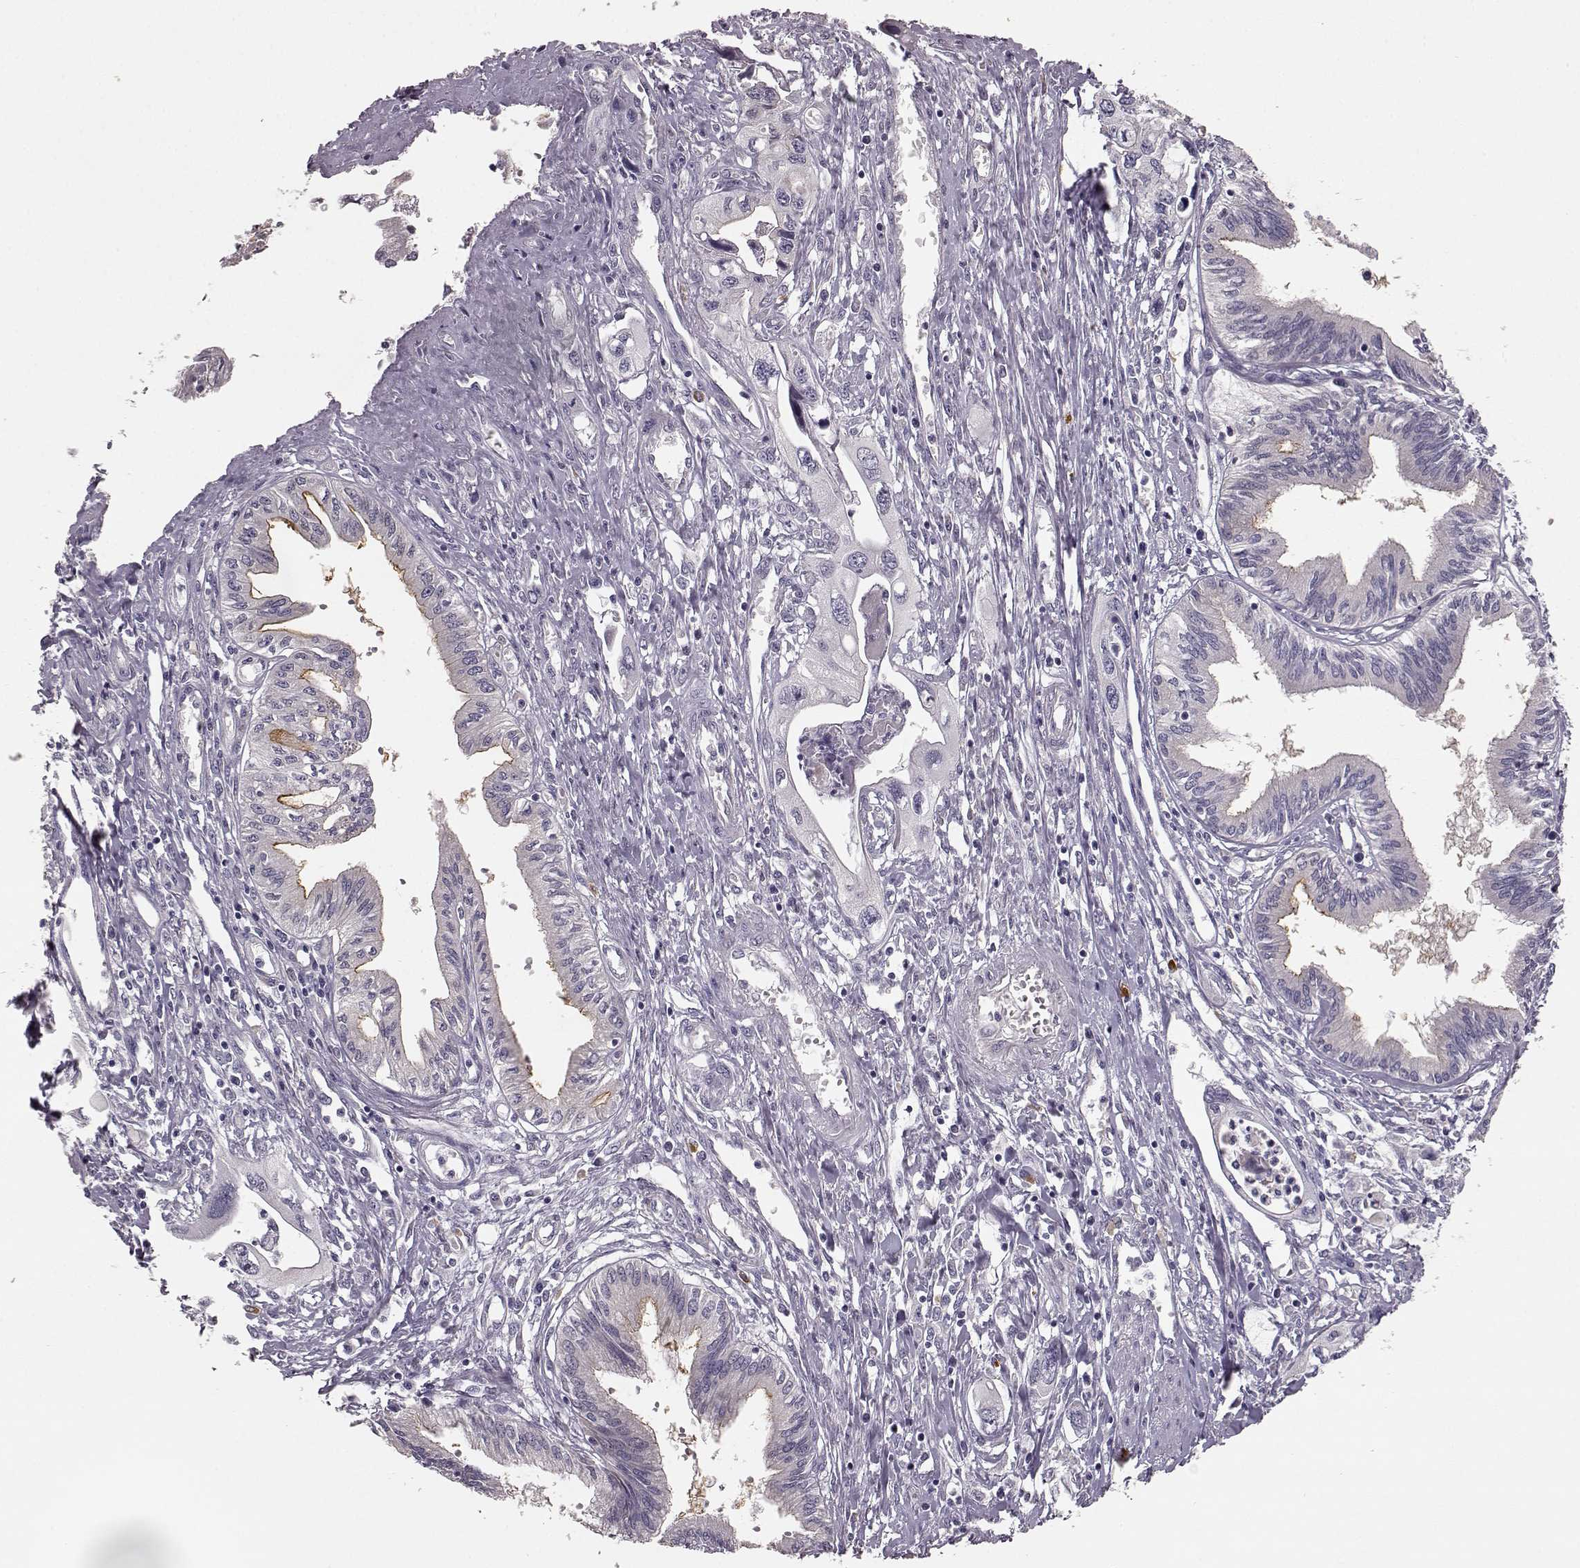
{"staining": {"intensity": "moderate", "quantity": "<25%", "location": "cytoplasmic/membranous"}, "tissue": "pancreatic cancer", "cell_type": "Tumor cells", "image_type": "cancer", "snomed": [{"axis": "morphology", "description": "Adenocarcinoma, NOS"}, {"axis": "topography", "description": "Pancreas"}], "caption": "Pancreatic cancer (adenocarcinoma) stained with a brown dye shows moderate cytoplasmic/membranous positive expression in approximately <25% of tumor cells.", "gene": "GHR", "patient": {"sex": "male", "age": 60}}